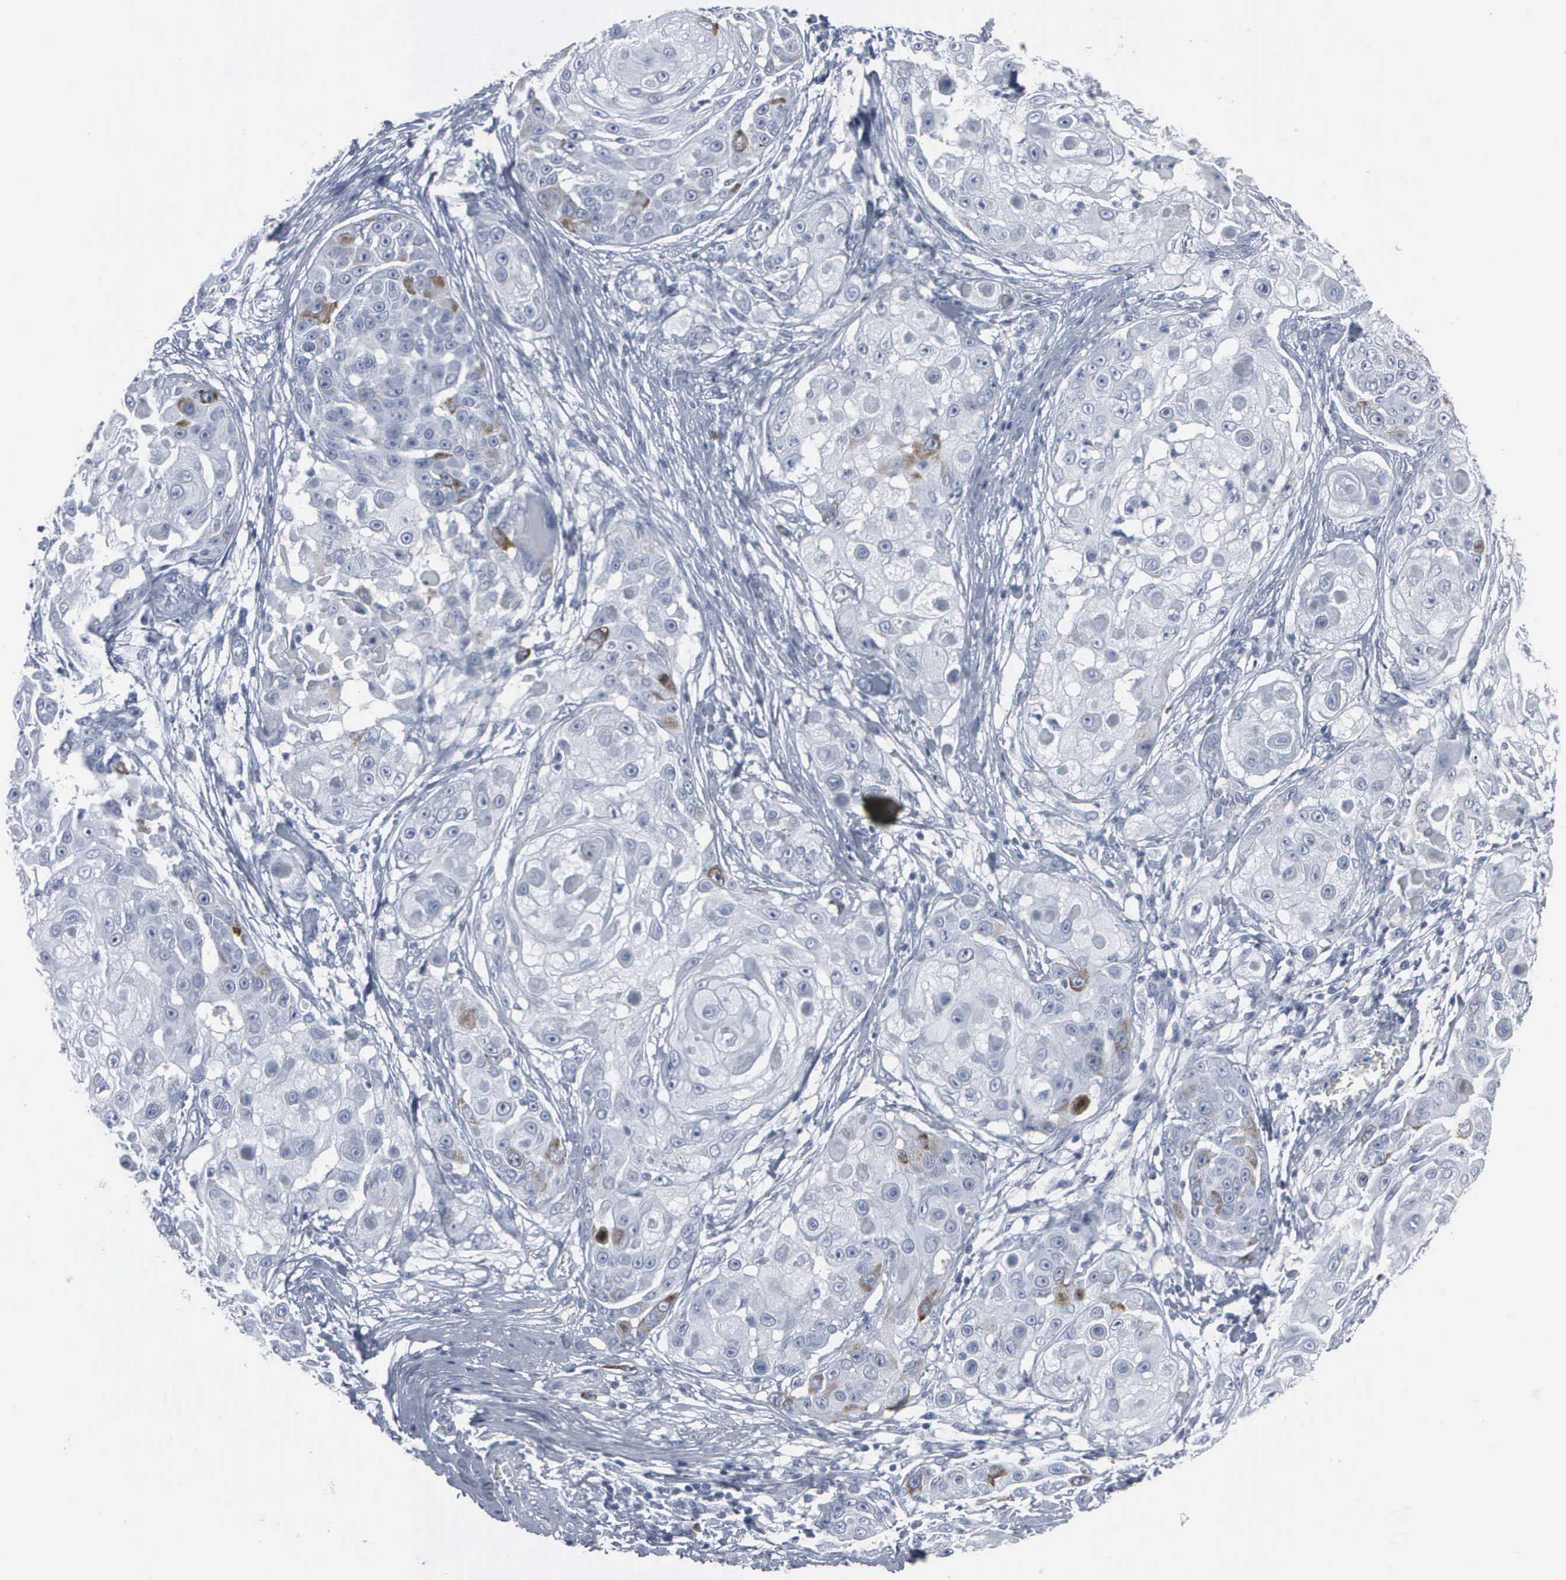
{"staining": {"intensity": "negative", "quantity": "none", "location": "none"}, "tissue": "skin cancer", "cell_type": "Tumor cells", "image_type": "cancer", "snomed": [{"axis": "morphology", "description": "Squamous cell carcinoma, NOS"}, {"axis": "topography", "description": "Skin"}], "caption": "Image shows no significant protein positivity in tumor cells of skin cancer (squamous cell carcinoma).", "gene": "CCNB1", "patient": {"sex": "female", "age": 57}}